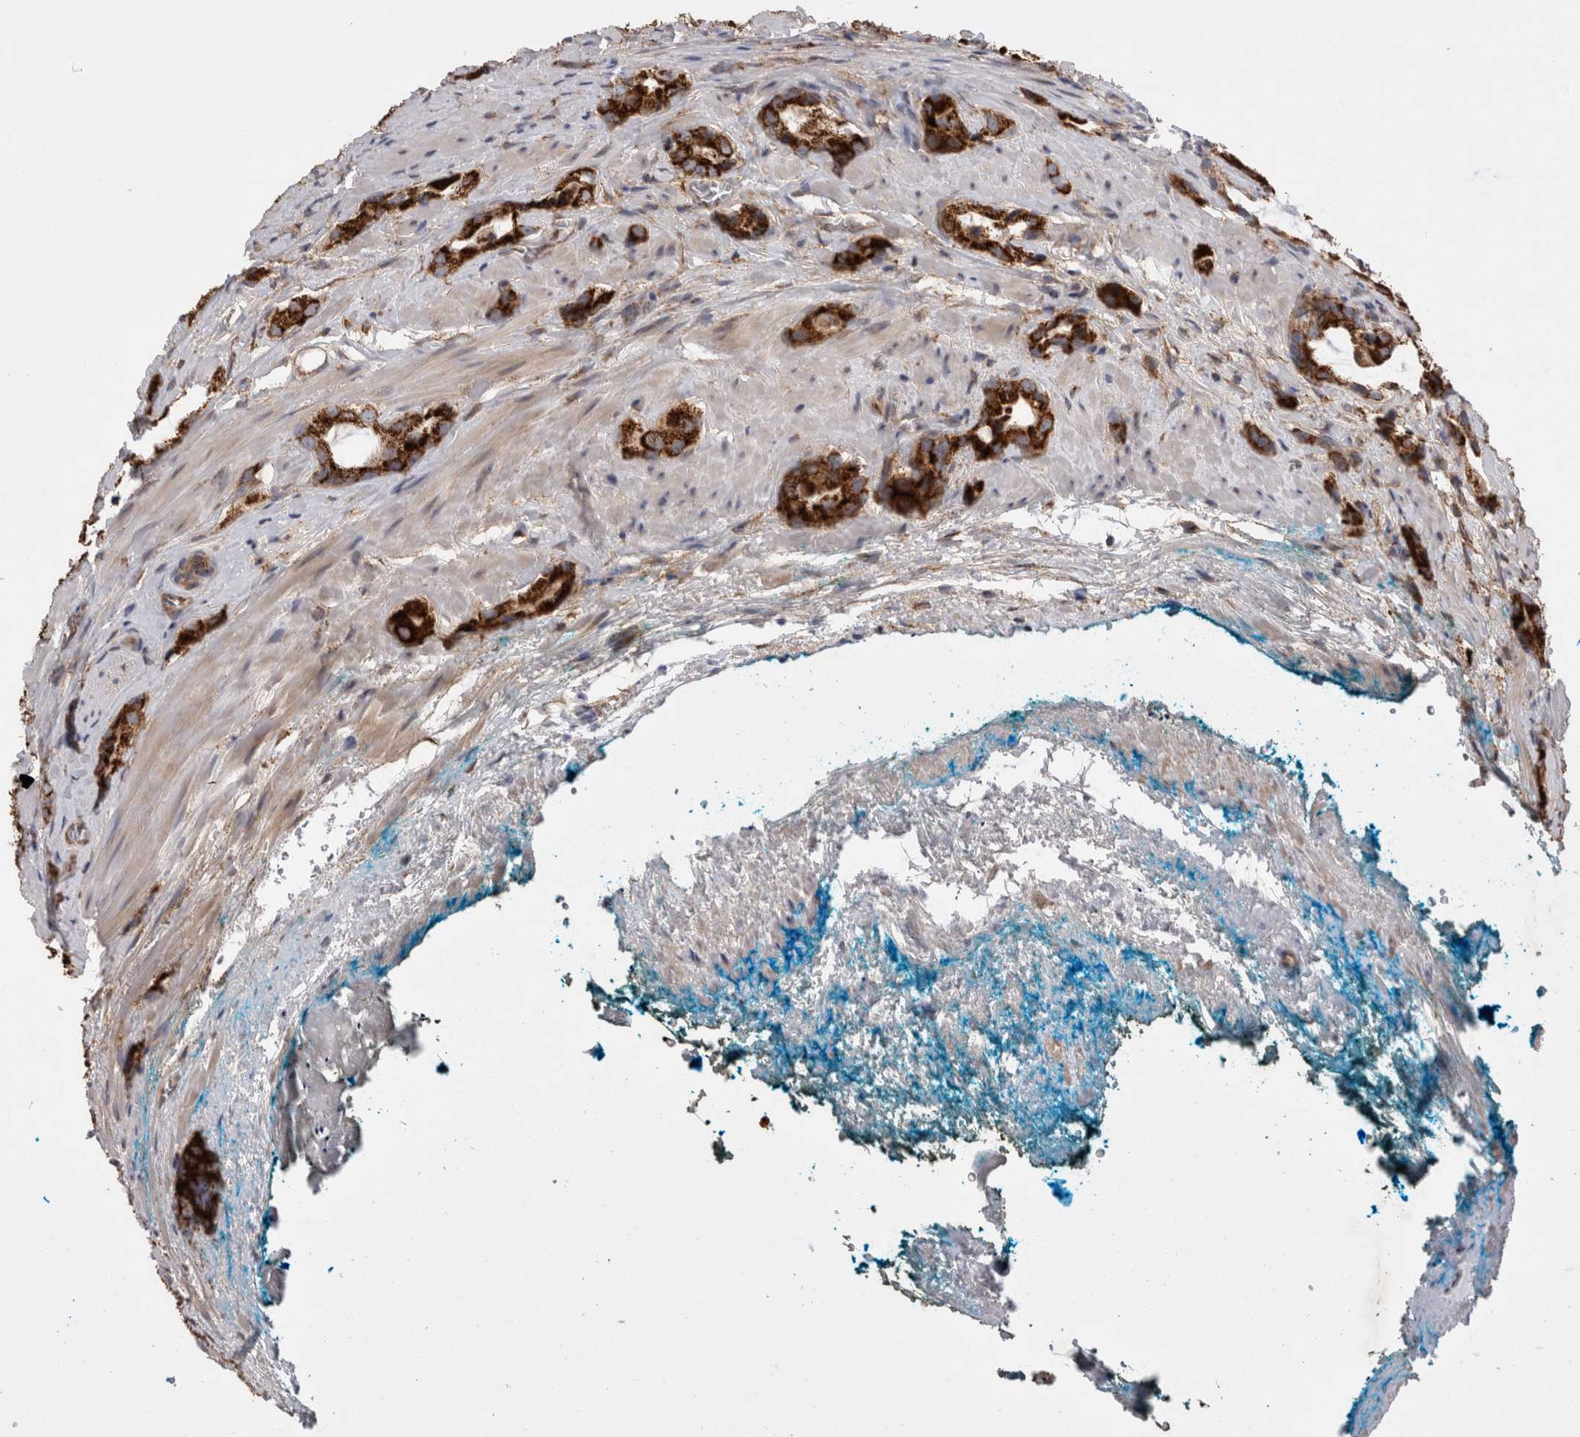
{"staining": {"intensity": "strong", "quantity": ">75%", "location": "cytoplasmic/membranous"}, "tissue": "prostate cancer", "cell_type": "Tumor cells", "image_type": "cancer", "snomed": [{"axis": "morphology", "description": "Adenocarcinoma, High grade"}, {"axis": "topography", "description": "Prostate"}], "caption": "Protein staining by IHC demonstrates strong cytoplasmic/membranous expression in about >75% of tumor cells in prostate cancer.", "gene": "DARS2", "patient": {"sex": "male", "age": 63}}